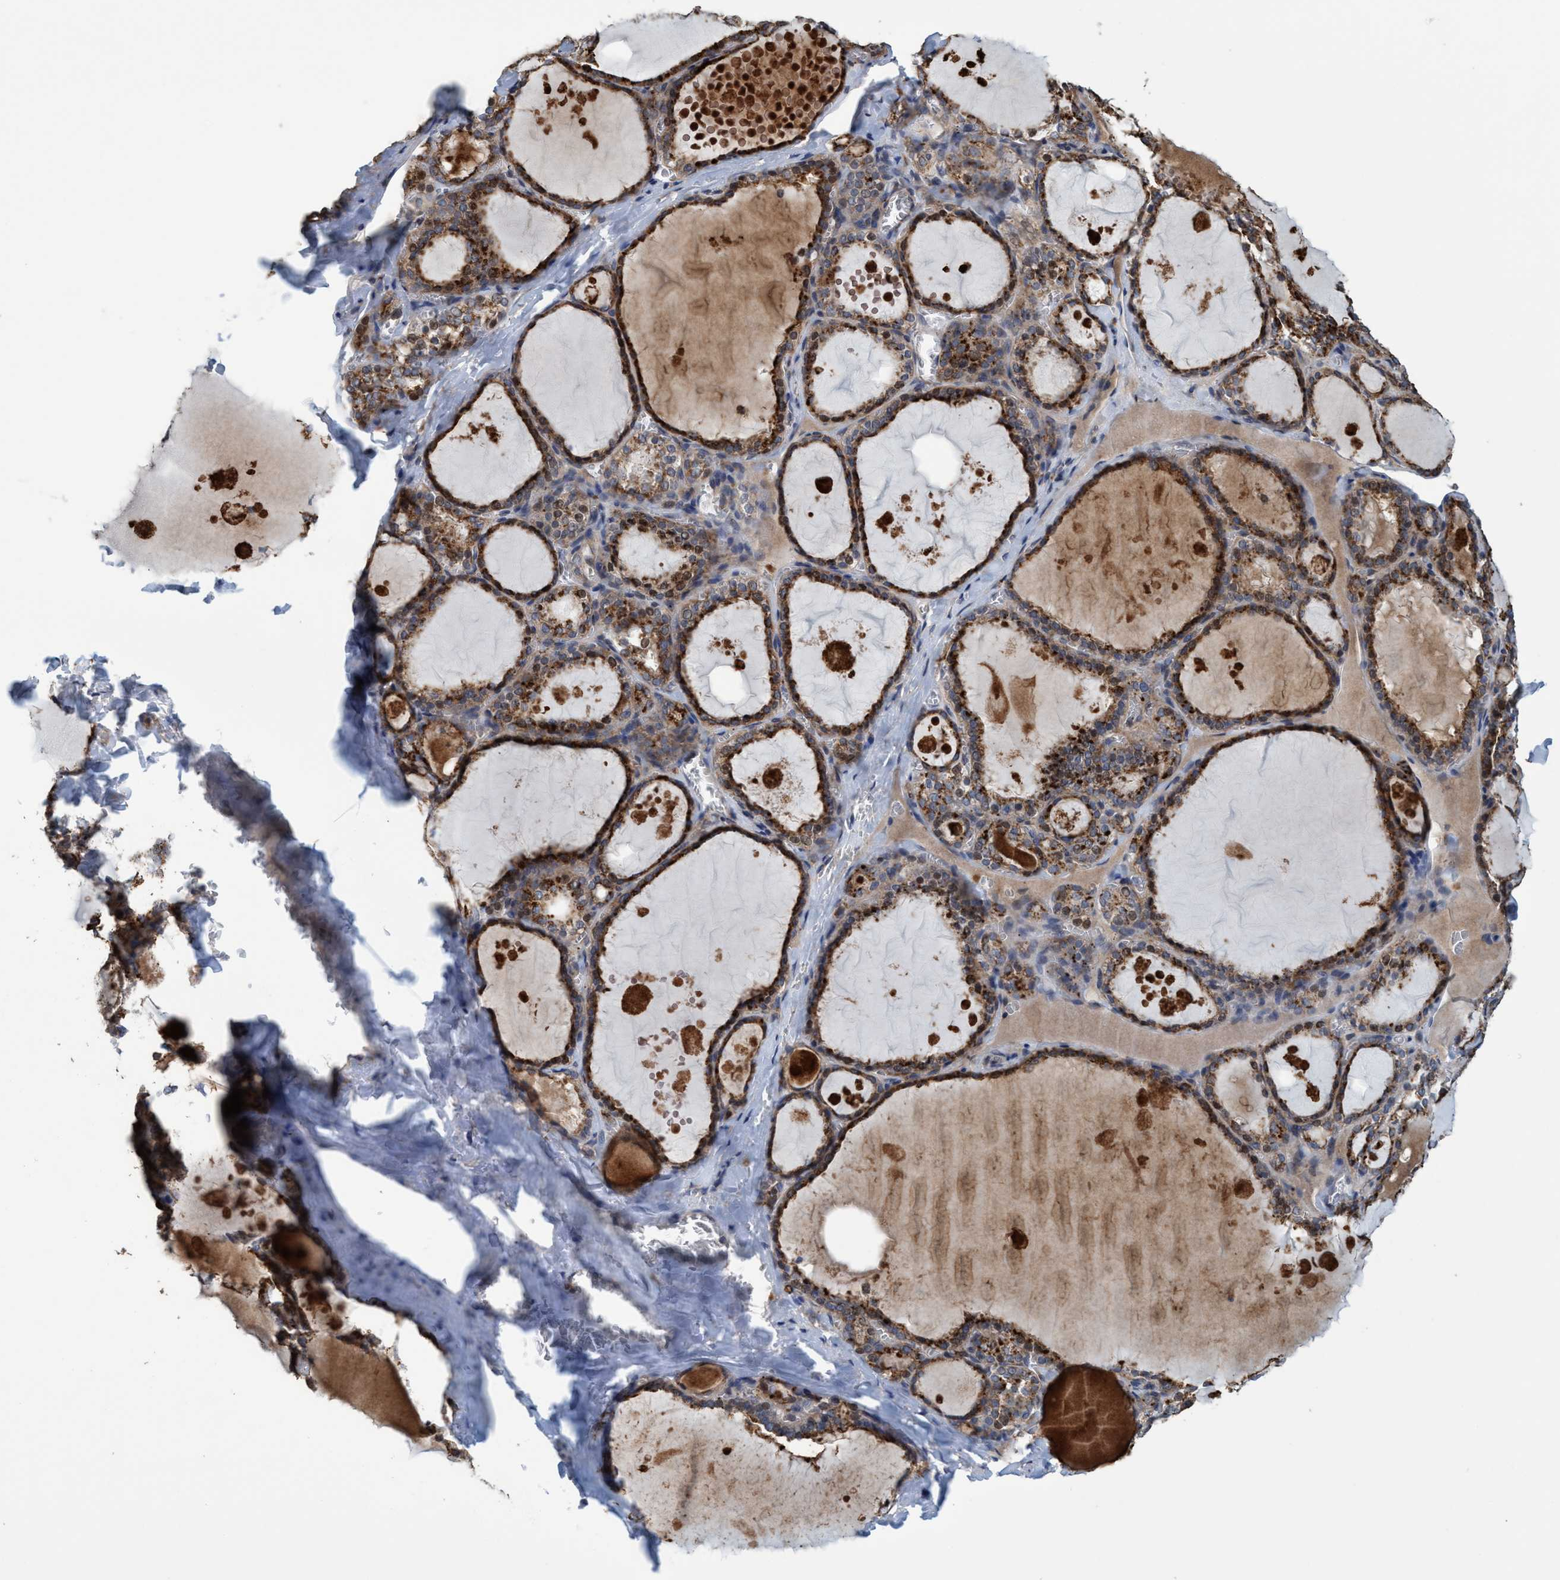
{"staining": {"intensity": "strong", "quantity": ">75%", "location": "cytoplasmic/membranous"}, "tissue": "thyroid gland", "cell_type": "Glandular cells", "image_type": "normal", "snomed": [{"axis": "morphology", "description": "Normal tissue, NOS"}, {"axis": "topography", "description": "Thyroid gland"}], "caption": "Immunohistochemical staining of benign human thyroid gland reveals >75% levels of strong cytoplasmic/membranous protein expression in approximately >75% of glandular cells. Immunohistochemistry stains the protein of interest in brown and the nuclei are stained blue.", "gene": "BBS9", "patient": {"sex": "male", "age": 56}}